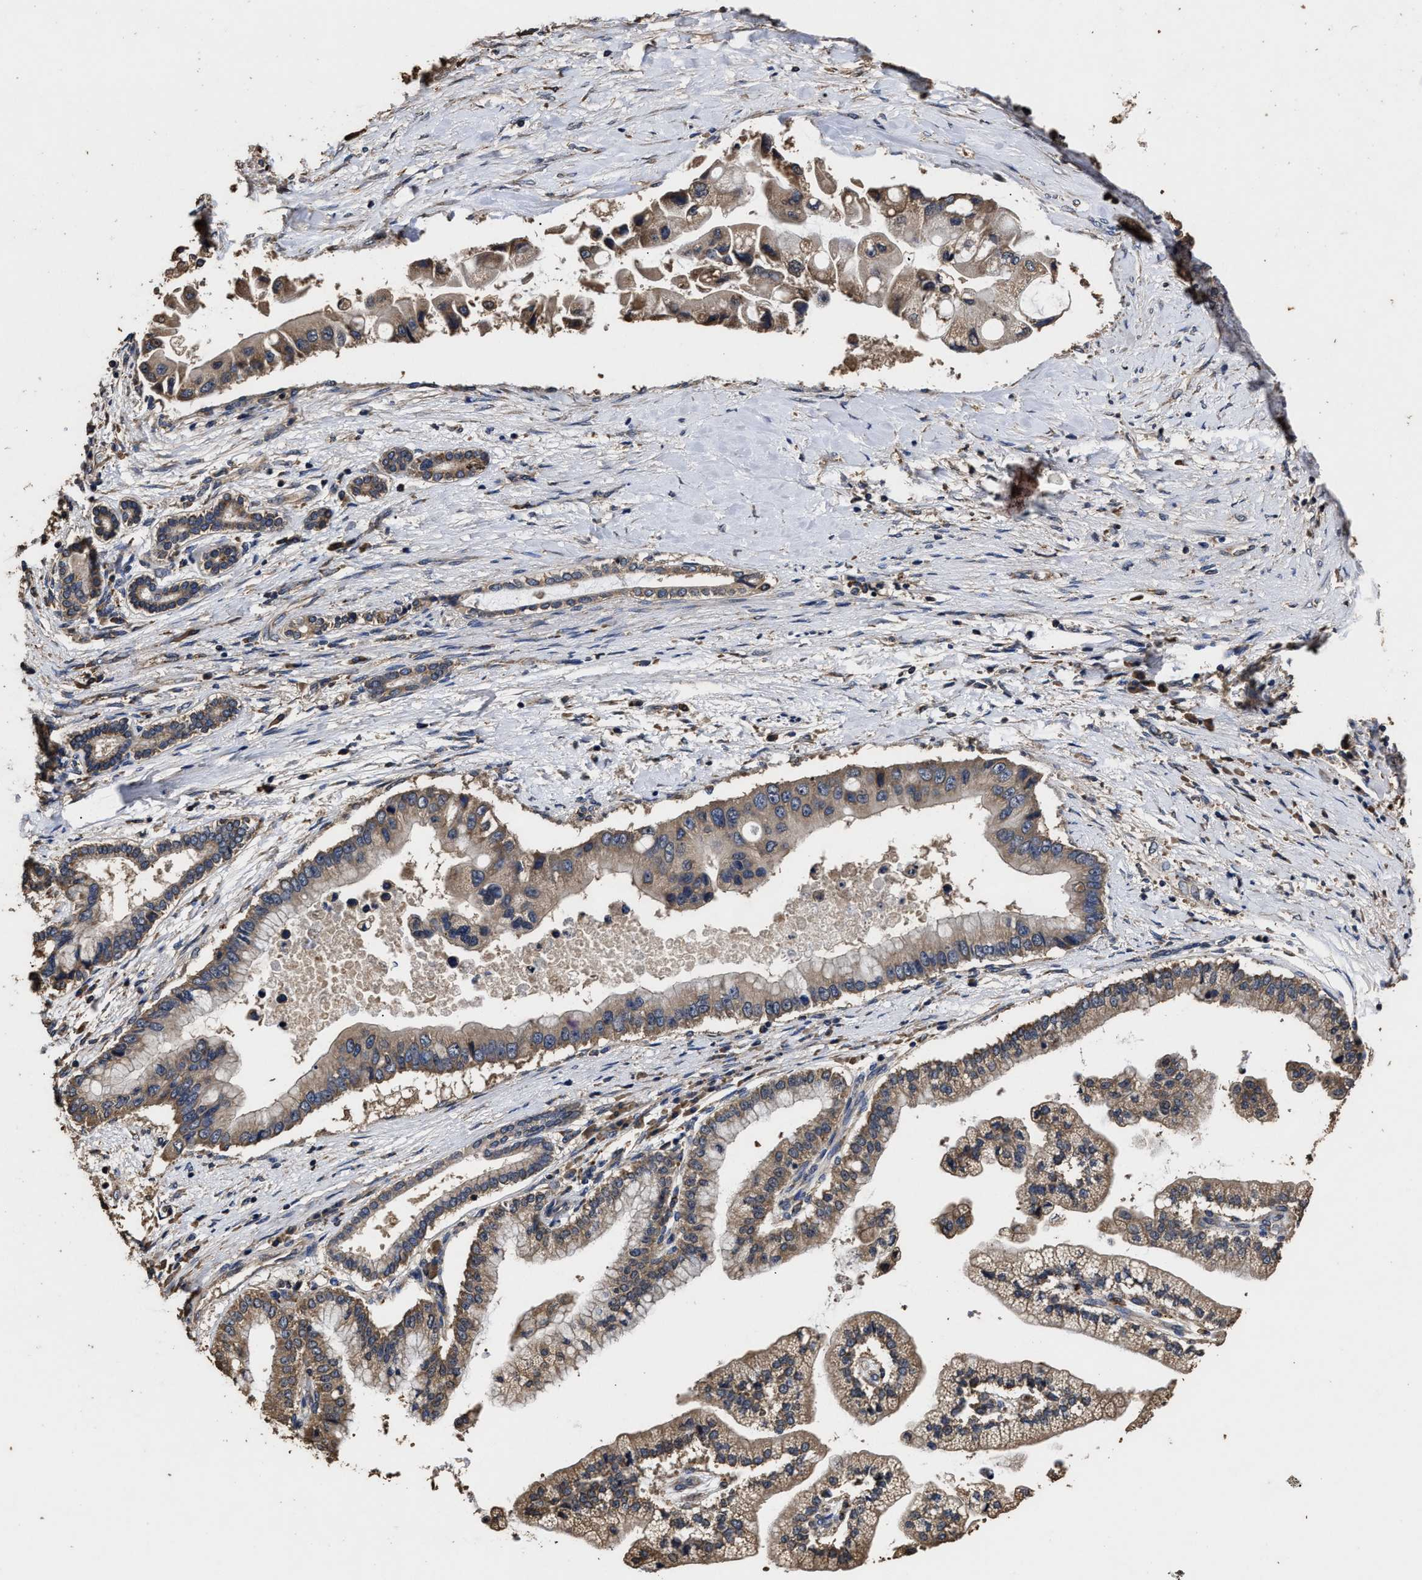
{"staining": {"intensity": "weak", "quantity": ">75%", "location": "cytoplasmic/membranous"}, "tissue": "liver cancer", "cell_type": "Tumor cells", "image_type": "cancer", "snomed": [{"axis": "morphology", "description": "Cholangiocarcinoma"}, {"axis": "topography", "description": "Liver"}], "caption": "Tumor cells show weak cytoplasmic/membranous expression in about >75% of cells in liver cancer.", "gene": "PPM1K", "patient": {"sex": "male", "age": 50}}